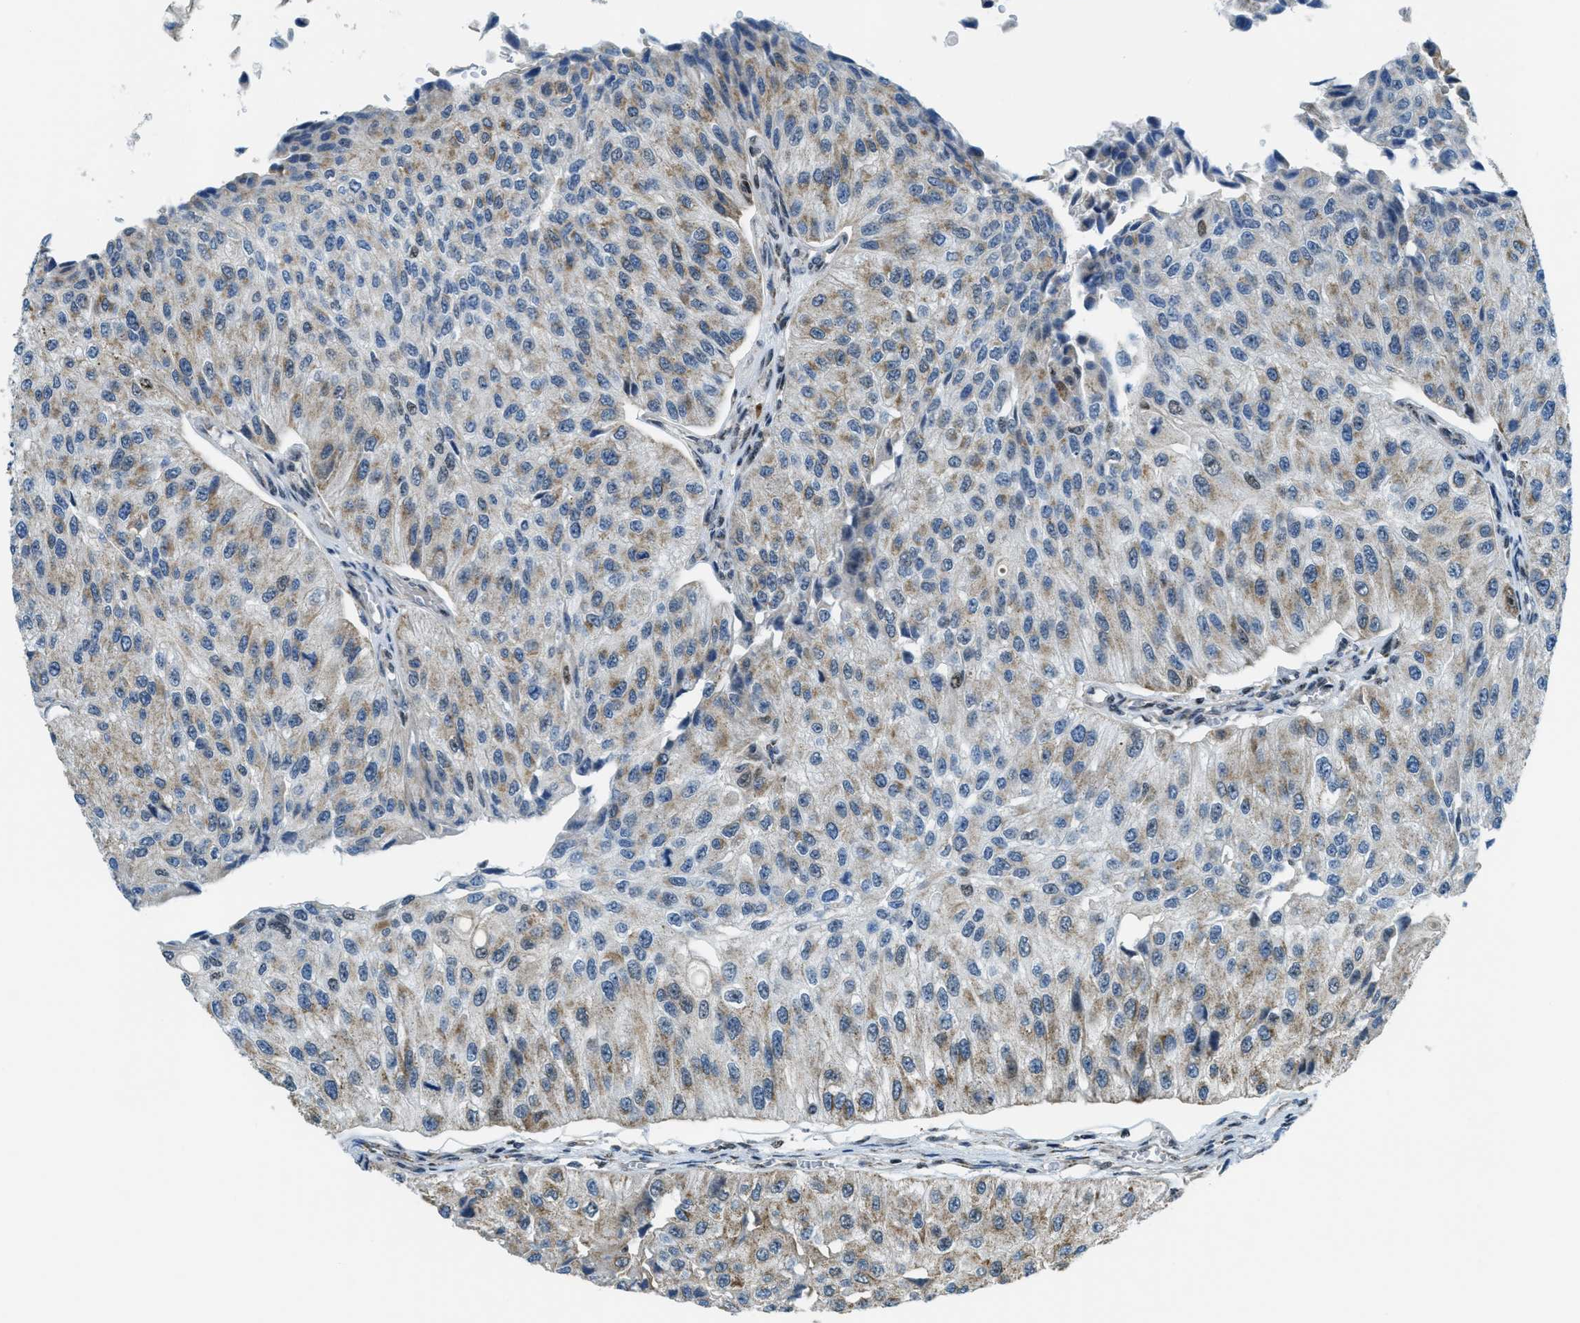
{"staining": {"intensity": "moderate", "quantity": ">75%", "location": "cytoplasmic/membranous,nuclear"}, "tissue": "urothelial cancer", "cell_type": "Tumor cells", "image_type": "cancer", "snomed": [{"axis": "morphology", "description": "Urothelial carcinoma, High grade"}, {"axis": "topography", "description": "Kidney"}, {"axis": "topography", "description": "Urinary bladder"}], "caption": "Brown immunohistochemical staining in high-grade urothelial carcinoma reveals moderate cytoplasmic/membranous and nuclear positivity in approximately >75% of tumor cells. Immunohistochemistry (ihc) stains the protein of interest in brown and the nuclei are stained blue.", "gene": "SP100", "patient": {"sex": "male", "age": 77}}